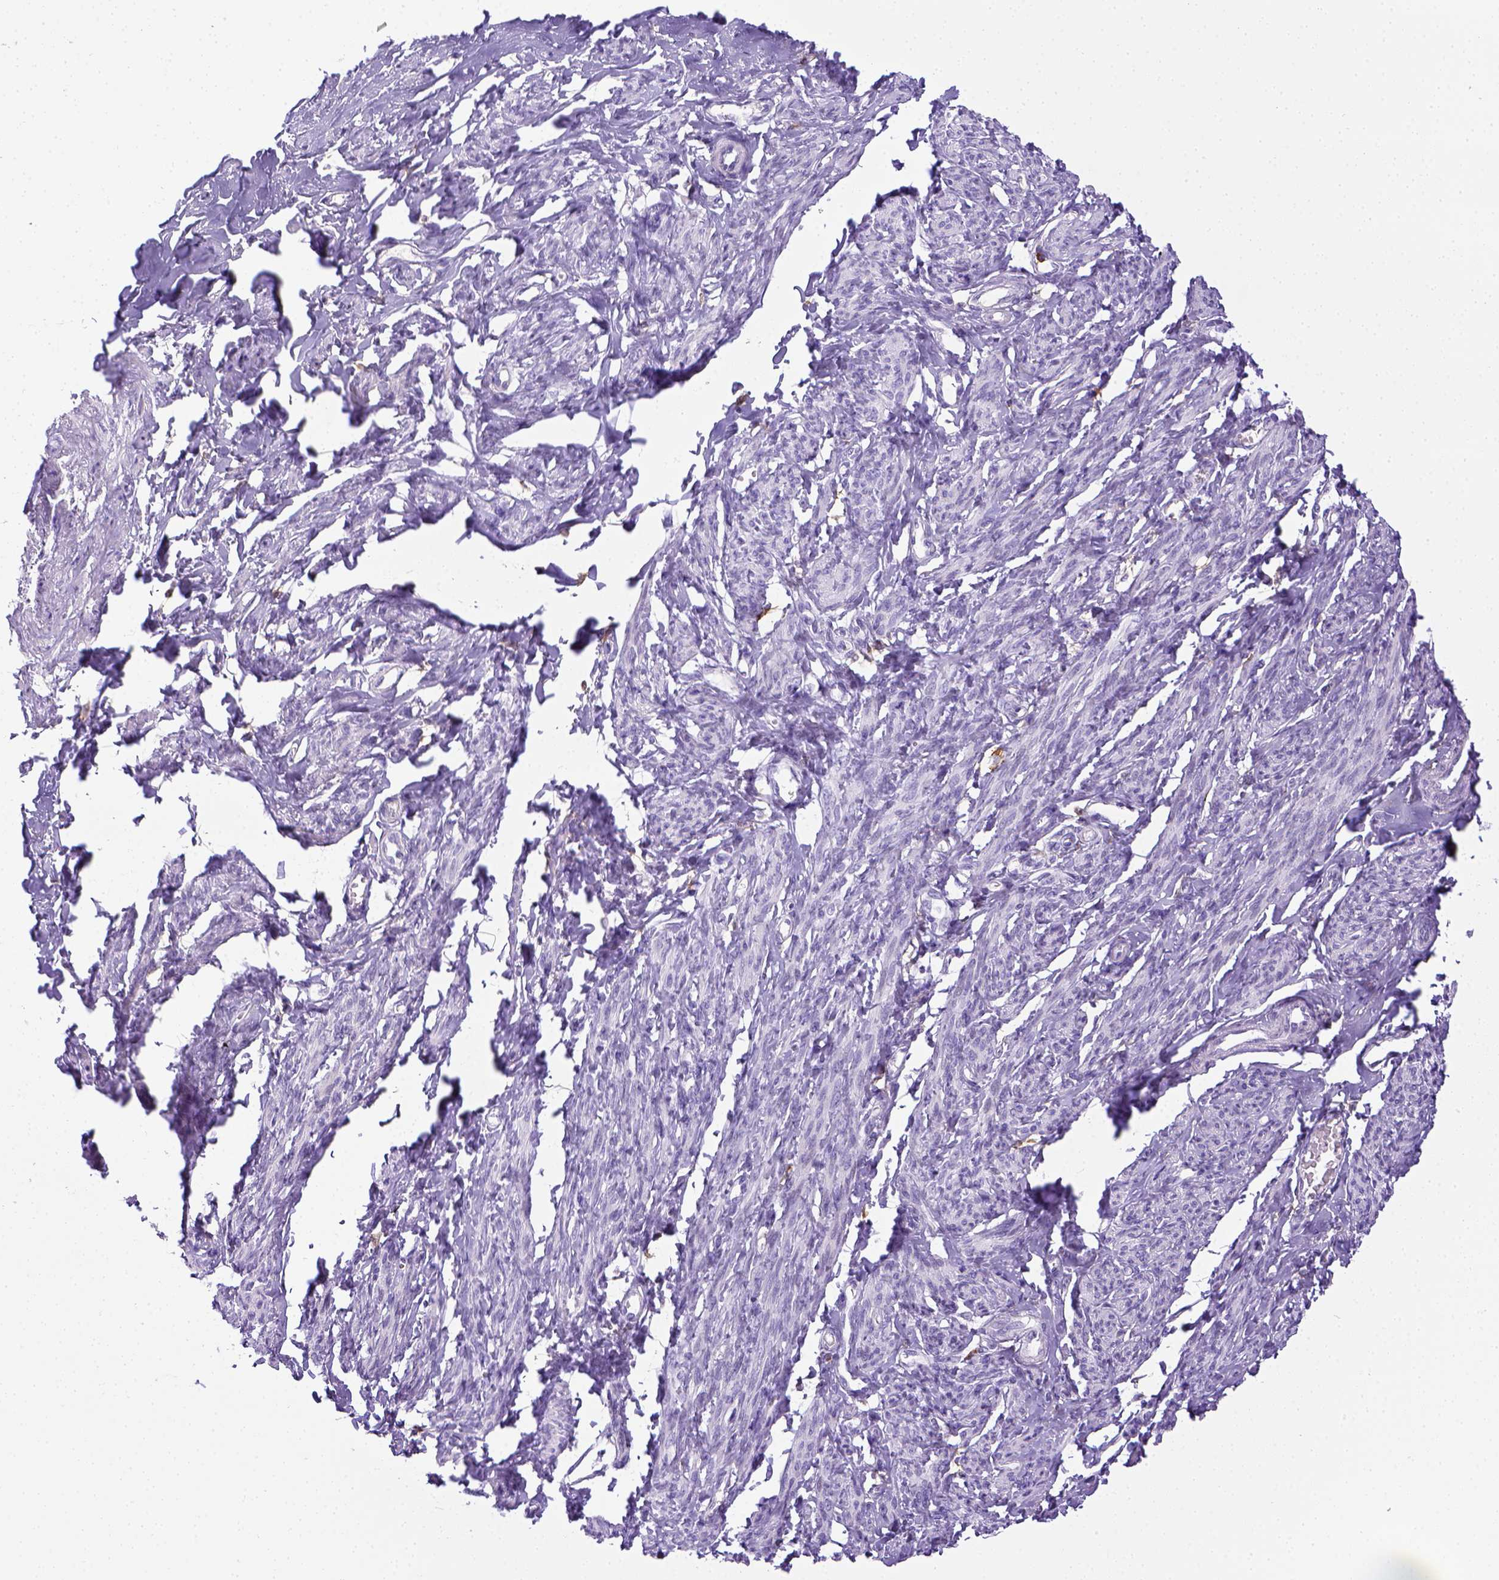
{"staining": {"intensity": "negative", "quantity": "none", "location": "none"}, "tissue": "smooth muscle", "cell_type": "Smooth muscle cells", "image_type": "normal", "snomed": [{"axis": "morphology", "description": "Normal tissue, NOS"}, {"axis": "topography", "description": "Smooth muscle"}], "caption": "There is no significant positivity in smooth muscle cells of smooth muscle. The staining is performed using DAB (3,3'-diaminobenzidine) brown chromogen with nuclei counter-stained in using hematoxylin.", "gene": "ITGAM", "patient": {"sex": "female", "age": 65}}